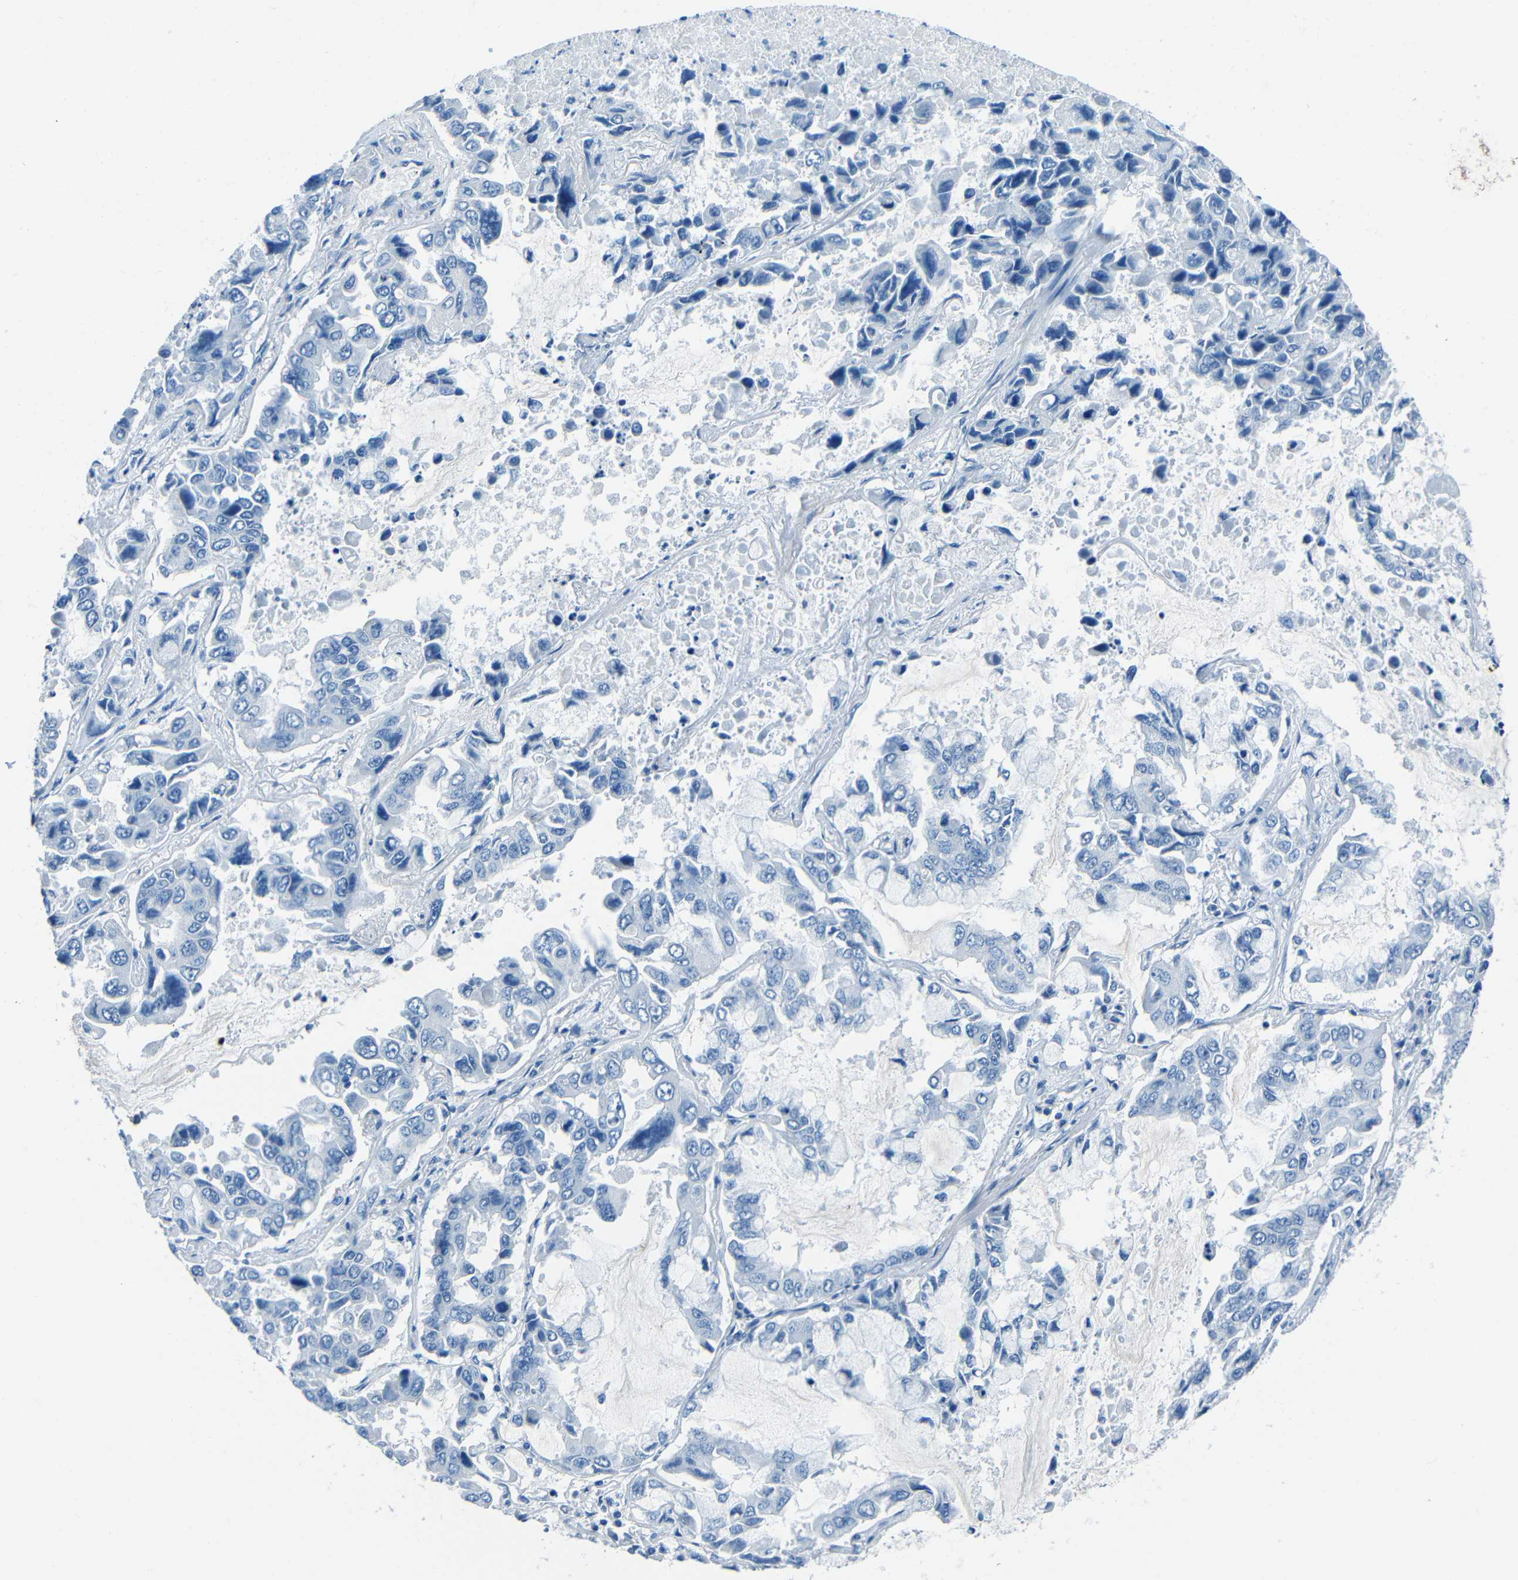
{"staining": {"intensity": "negative", "quantity": "none", "location": "none"}, "tissue": "lung cancer", "cell_type": "Tumor cells", "image_type": "cancer", "snomed": [{"axis": "morphology", "description": "Adenocarcinoma, NOS"}, {"axis": "topography", "description": "Lung"}], "caption": "IHC of human lung cancer (adenocarcinoma) demonstrates no expression in tumor cells.", "gene": "FBN2", "patient": {"sex": "male", "age": 64}}